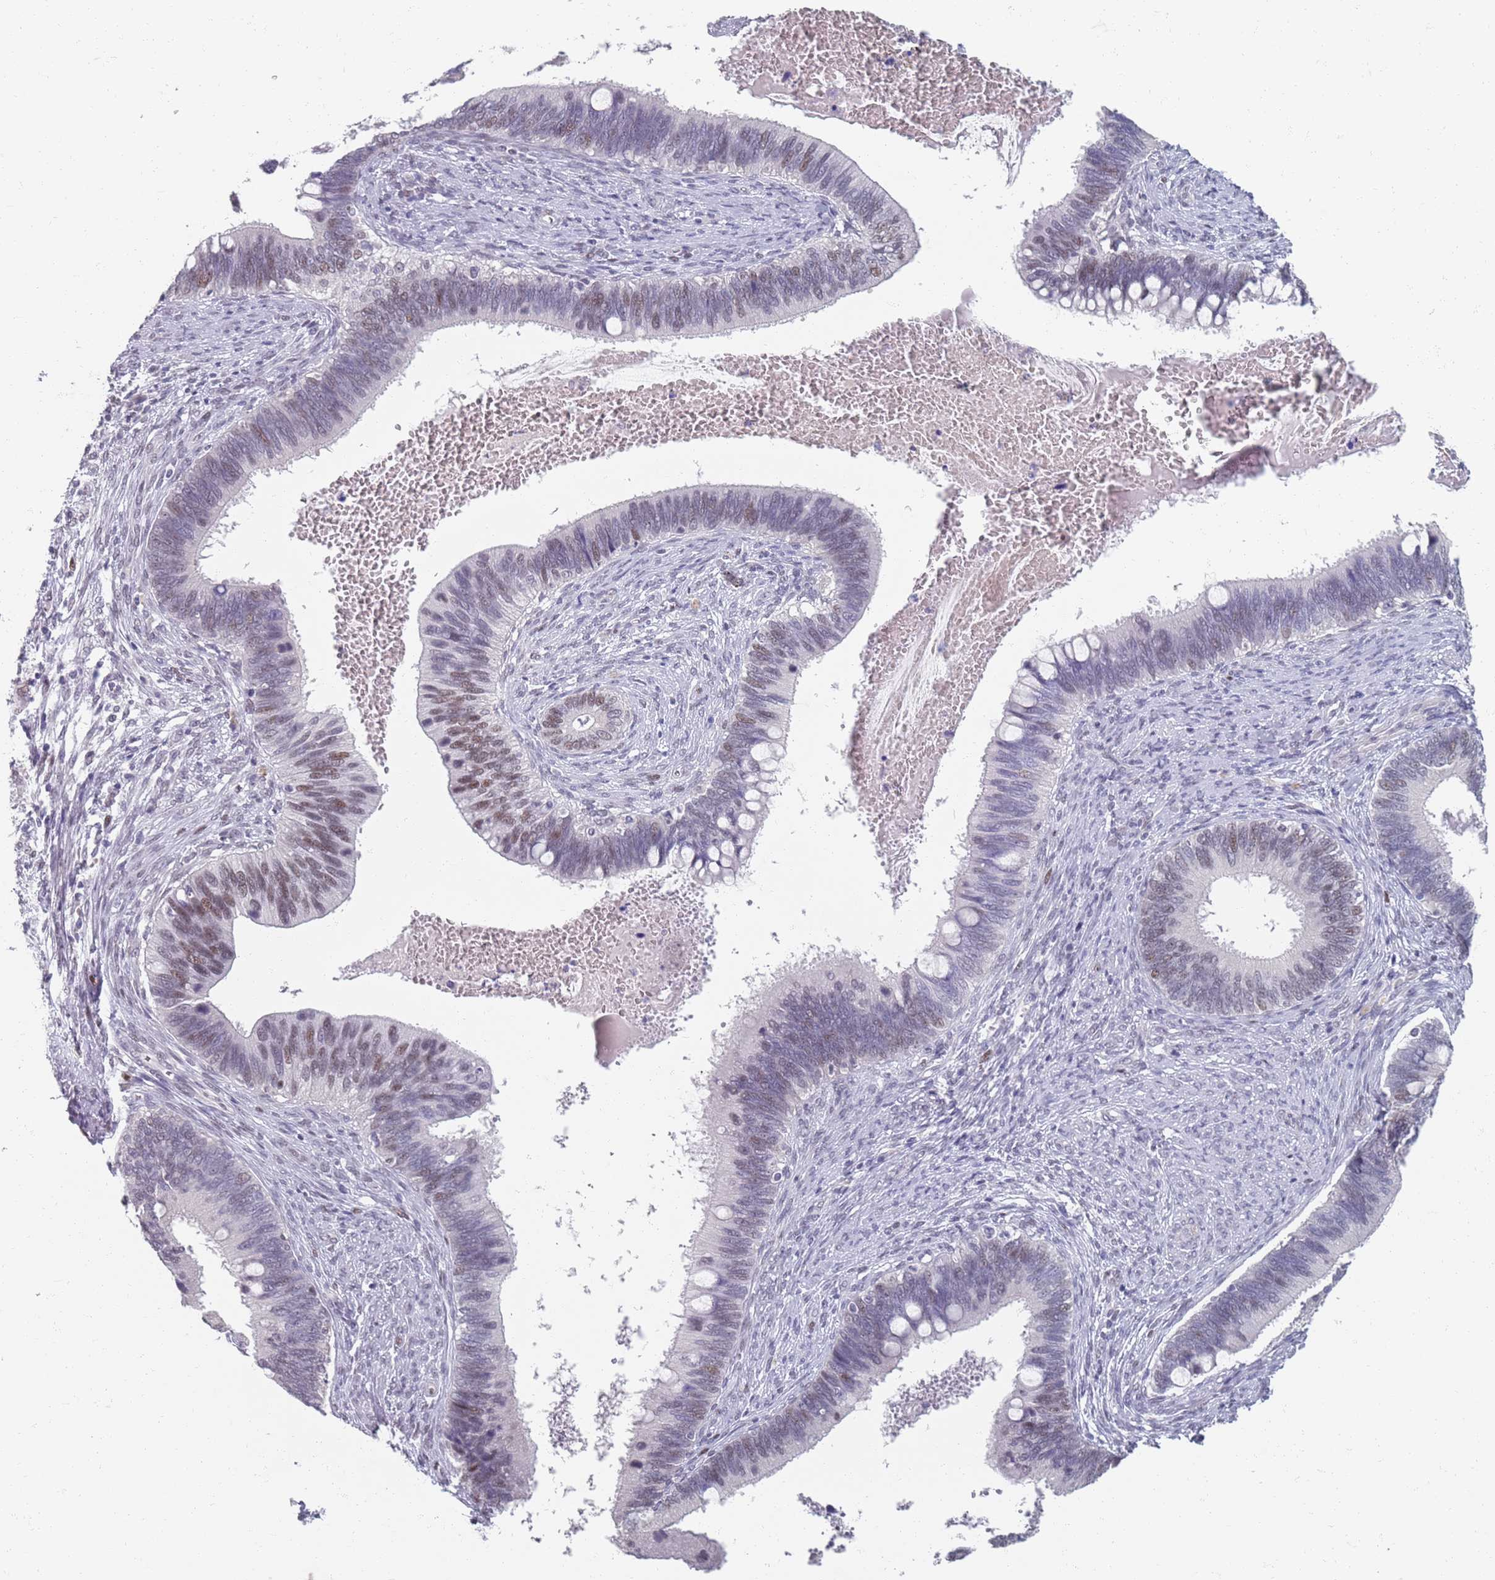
{"staining": {"intensity": "moderate", "quantity": "<25%", "location": "nuclear"}, "tissue": "cervical cancer", "cell_type": "Tumor cells", "image_type": "cancer", "snomed": [{"axis": "morphology", "description": "Adenocarcinoma, NOS"}, {"axis": "topography", "description": "Cervix"}], "caption": "A brown stain highlights moderate nuclear staining of a protein in cervical adenocarcinoma tumor cells.", "gene": "SAMD1", "patient": {"sex": "female", "age": 42}}